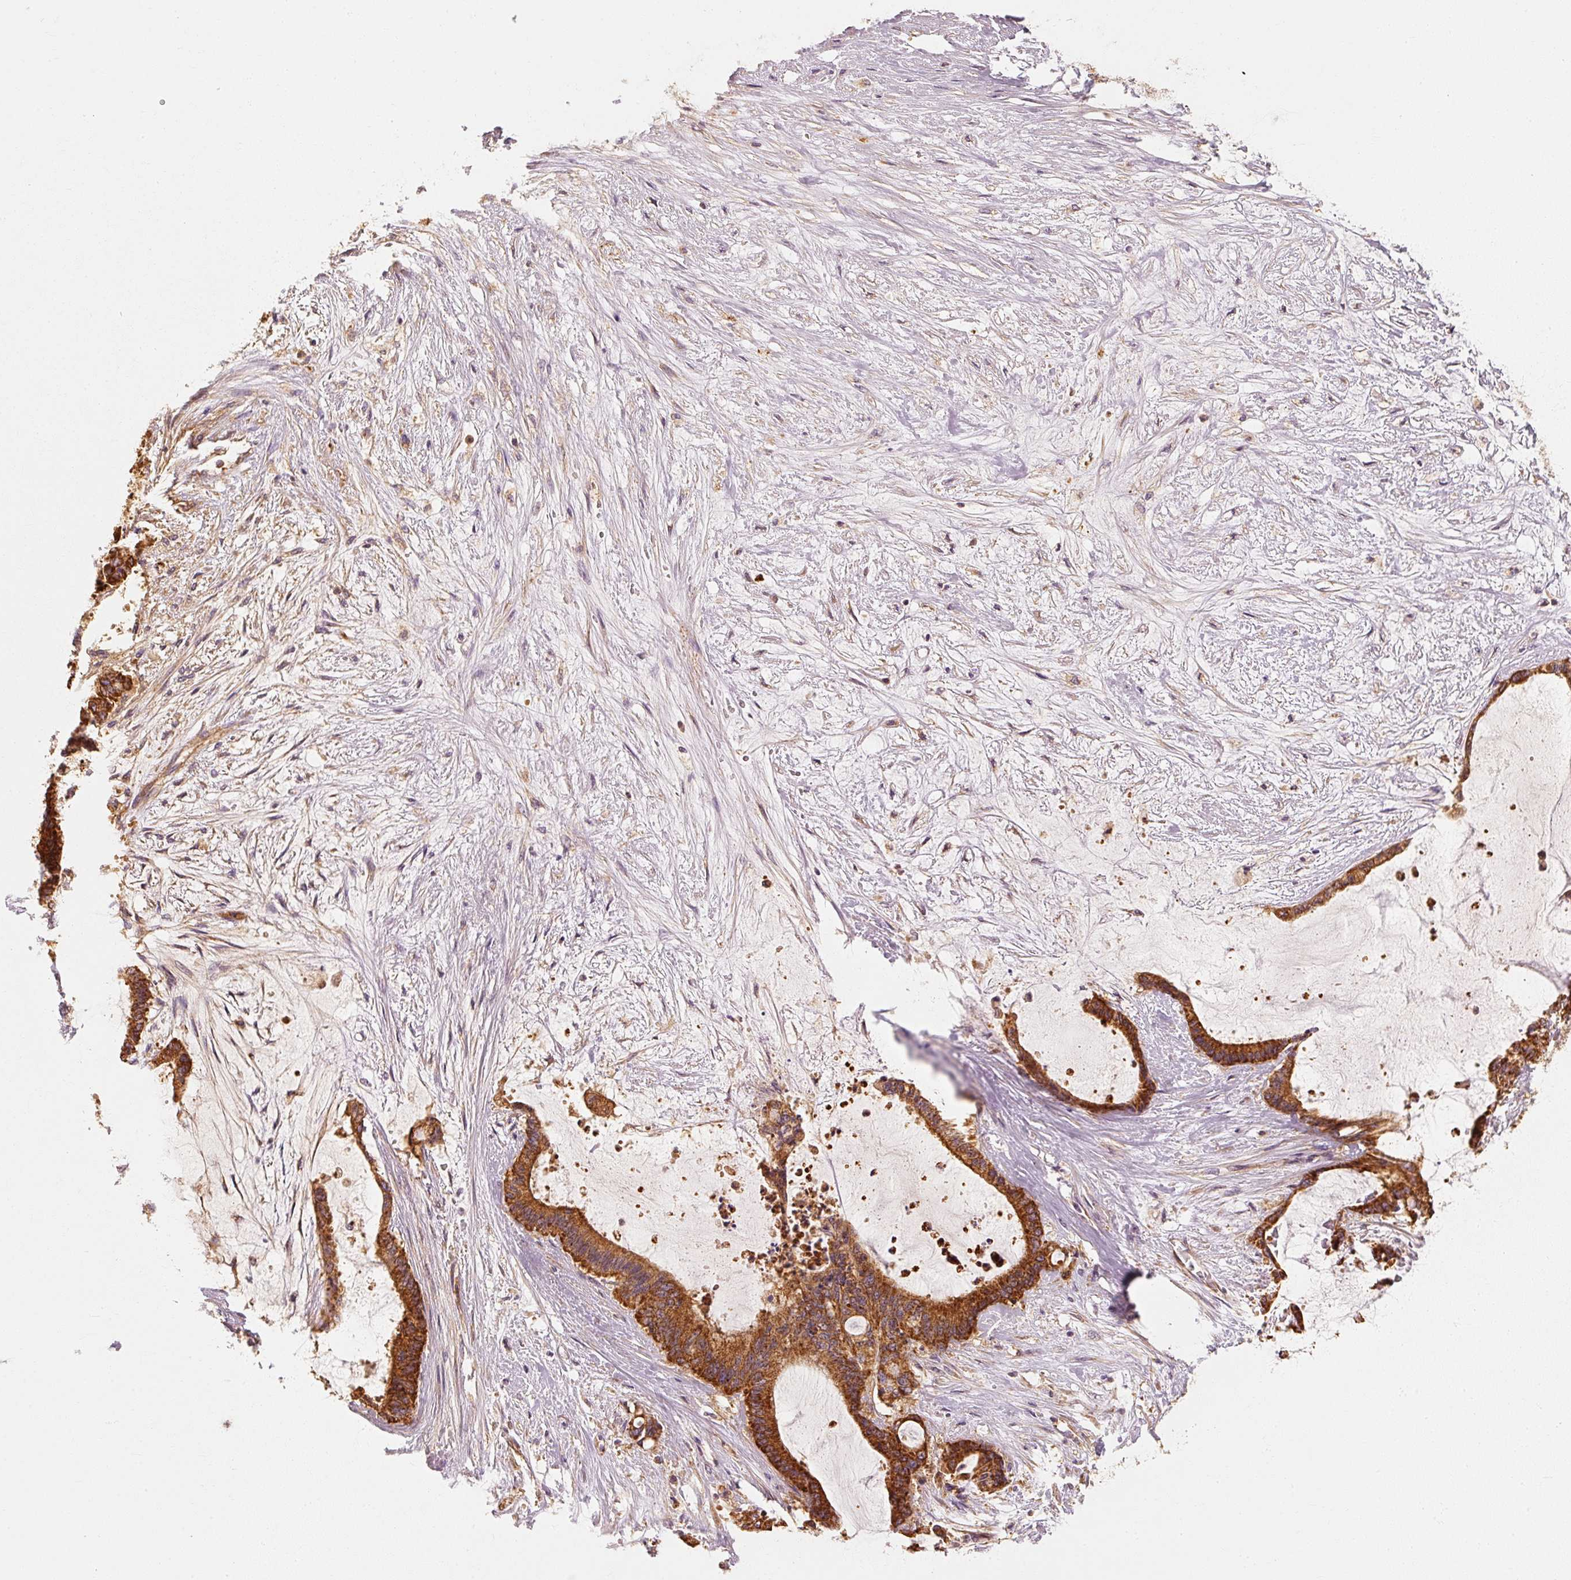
{"staining": {"intensity": "strong", "quantity": ">75%", "location": "cytoplasmic/membranous"}, "tissue": "liver cancer", "cell_type": "Tumor cells", "image_type": "cancer", "snomed": [{"axis": "morphology", "description": "Normal tissue, NOS"}, {"axis": "morphology", "description": "Cholangiocarcinoma"}, {"axis": "topography", "description": "Liver"}, {"axis": "topography", "description": "Peripheral nerve tissue"}], "caption": "Tumor cells display strong cytoplasmic/membranous positivity in approximately >75% of cells in liver cholangiocarcinoma. (DAB = brown stain, brightfield microscopy at high magnification).", "gene": "TOMM40", "patient": {"sex": "female", "age": 73}}